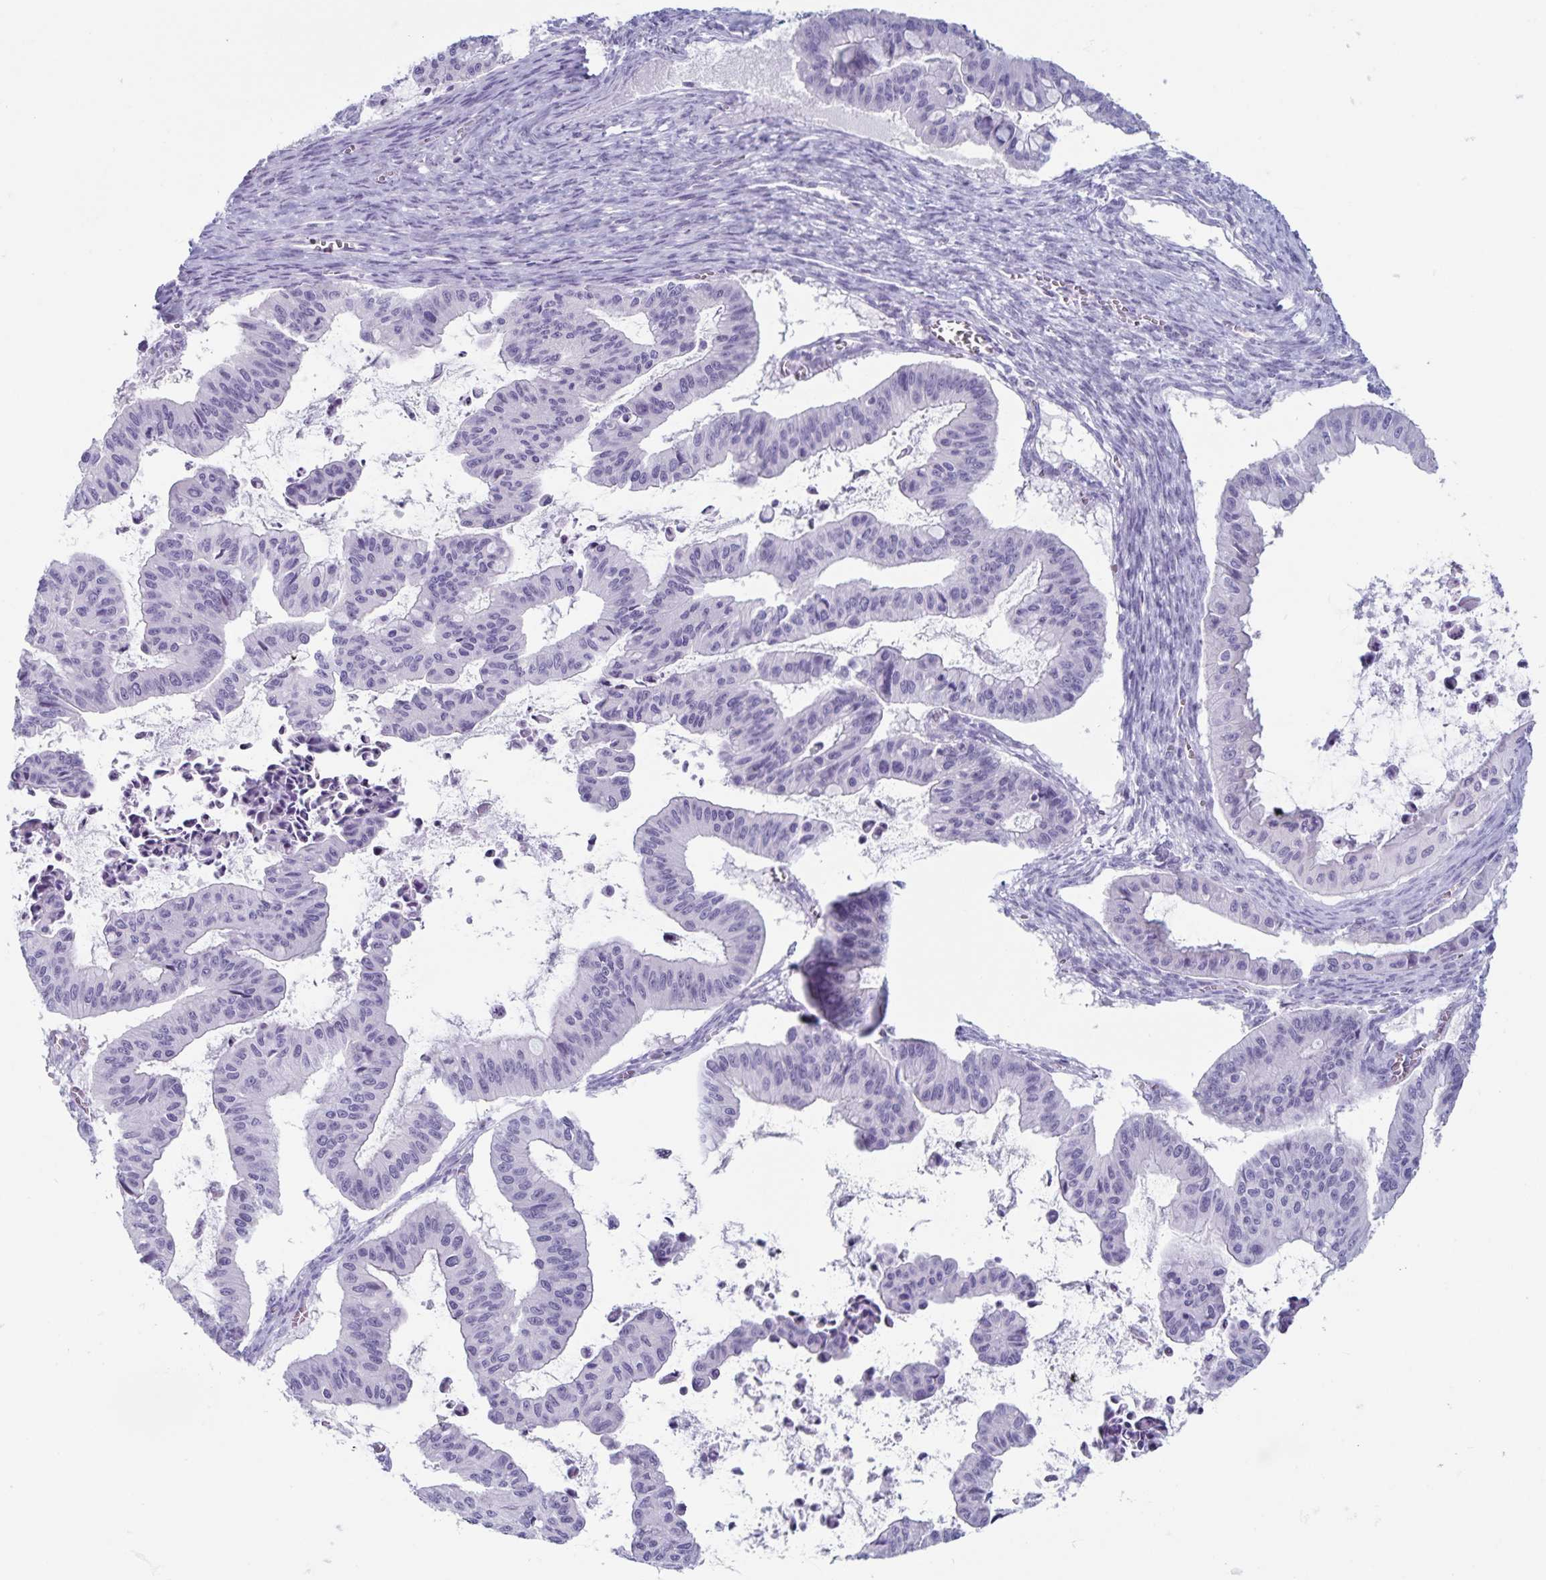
{"staining": {"intensity": "negative", "quantity": "none", "location": "none"}, "tissue": "ovarian cancer", "cell_type": "Tumor cells", "image_type": "cancer", "snomed": [{"axis": "morphology", "description": "Cystadenocarcinoma, mucinous, NOS"}, {"axis": "topography", "description": "Ovary"}], "caption": "Tumor cells are negative for protein expression in human ovarian mucinous cystadenocarcinoma.", "gene": "GNLY", "patient": {"sex": "female", "age": 72}}